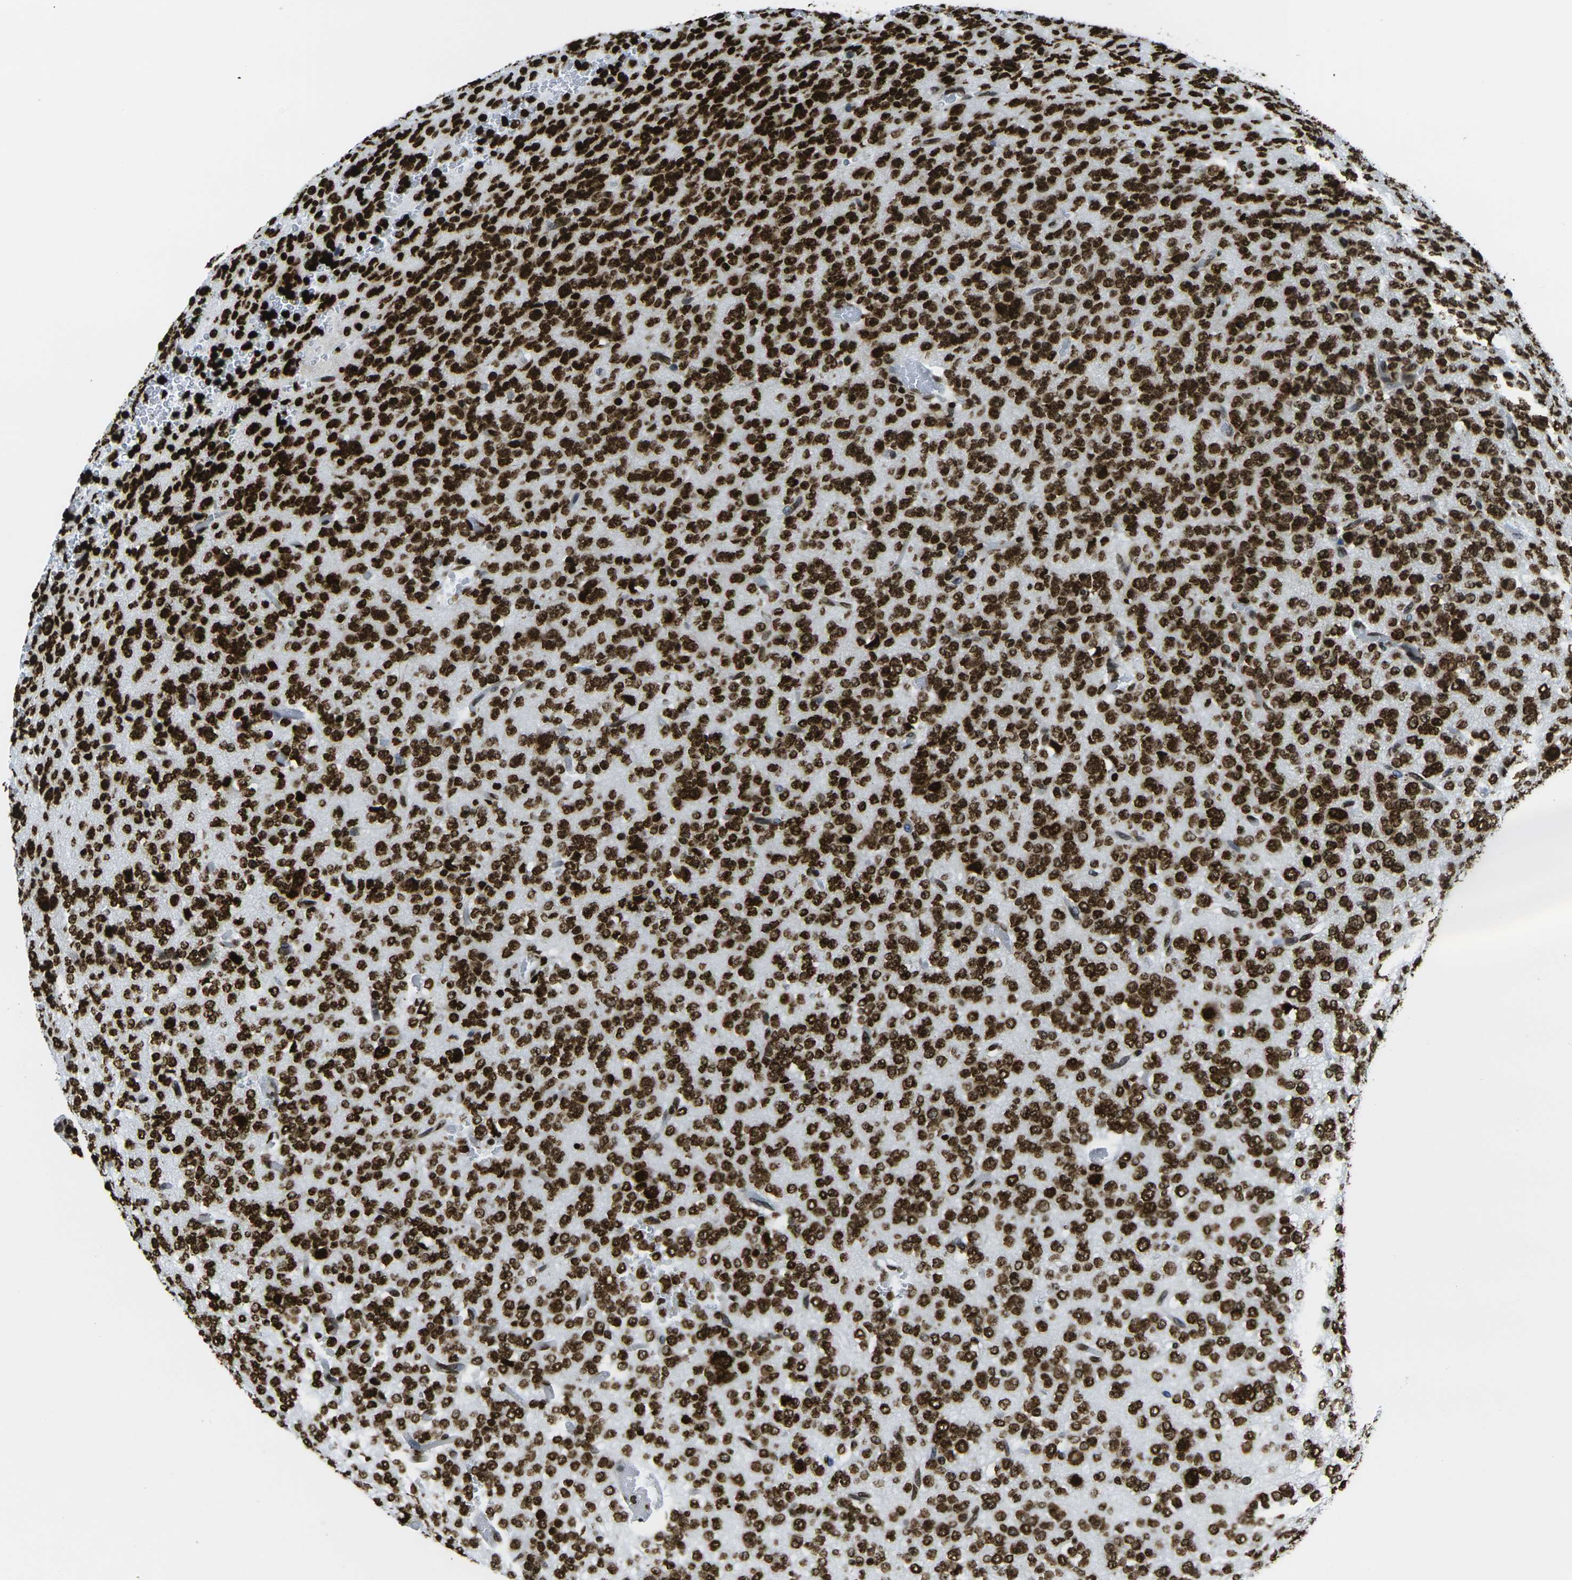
{"staining": {"intensity": "strong", "quantity": ">75%", "location": "nuclear"}, "tissue": "glioma", "cell_type": "Tumor cells", "image_type": "cancer", "snomed": [{"axis": "morphology", "description": "Glioma, malignant, Low grade"}, {"axis": "topography", "description": "Brain"}], "caption": "Human glioma stained for a protein (brown) exhibits strong nuclear positive staining in approximately >75% of tumor cells.", "gene": "H2AX", "patient": {"sex": "male", "age": 38}}